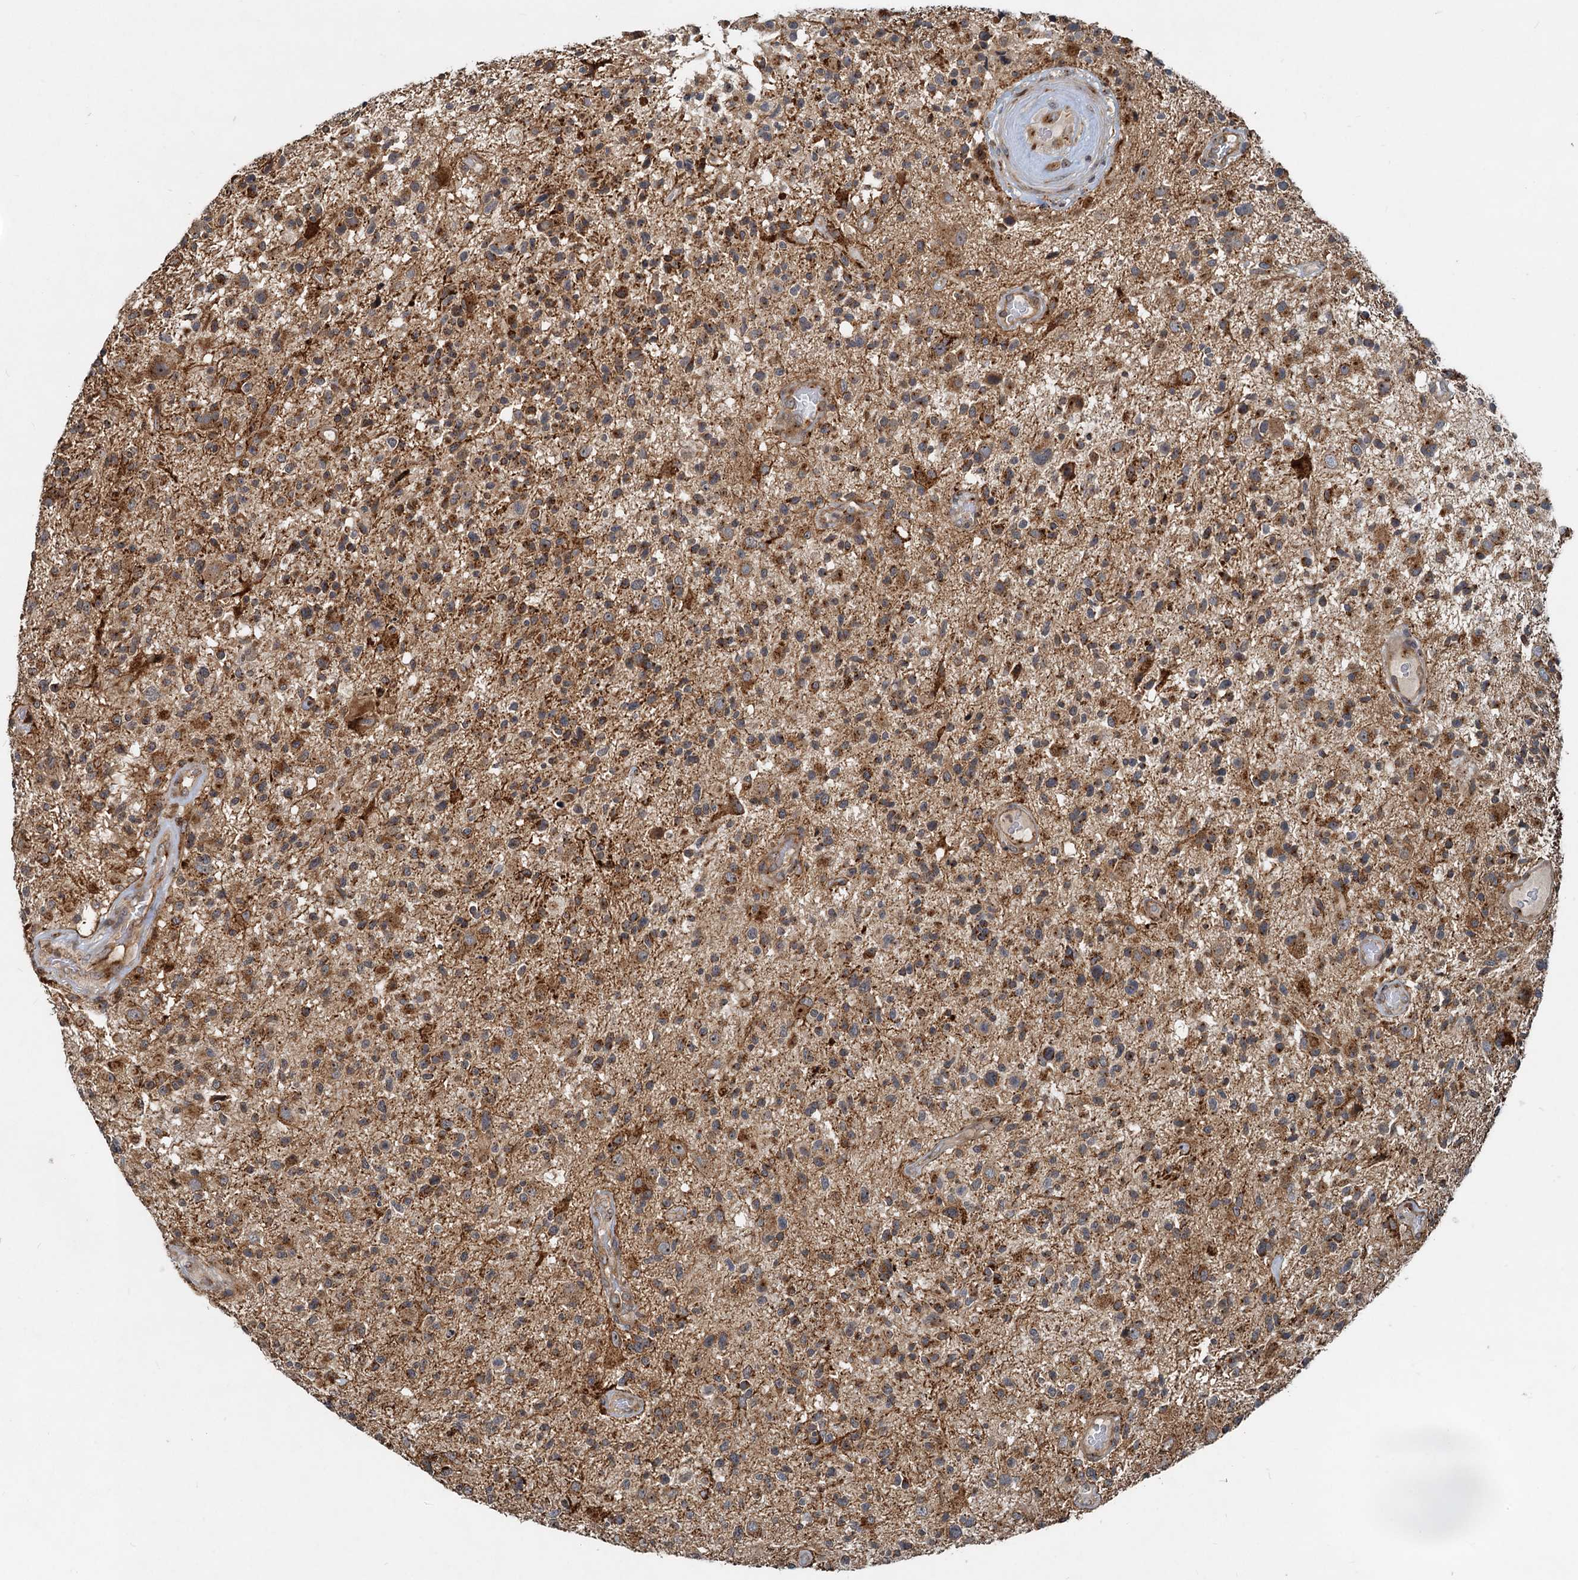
{"staining": {"intensity": "moderate", "quantity": "25%-75%", "location": "cytoplasmic/membranous"}, "tissue": "glioma", "cell_type": "Tumor cells", "image_type": "cancer", "snomed": [{"axis": "morphology", "description": "Glioma, malignant, High grade"}, {"axis": "morphology", "description": "Glioblastoma, NOS"}, {"axis": "topography", "description": "Brain"}], "caption": "A brown stain highlights moderate cytoplasmic/membranous expression of a protein in glioblastoma tumor cells. The protein is shown in brown color, while the nuclei are stained blue.", "gene": "CEP68", "patient": {"sex": "male", "age": 60}}